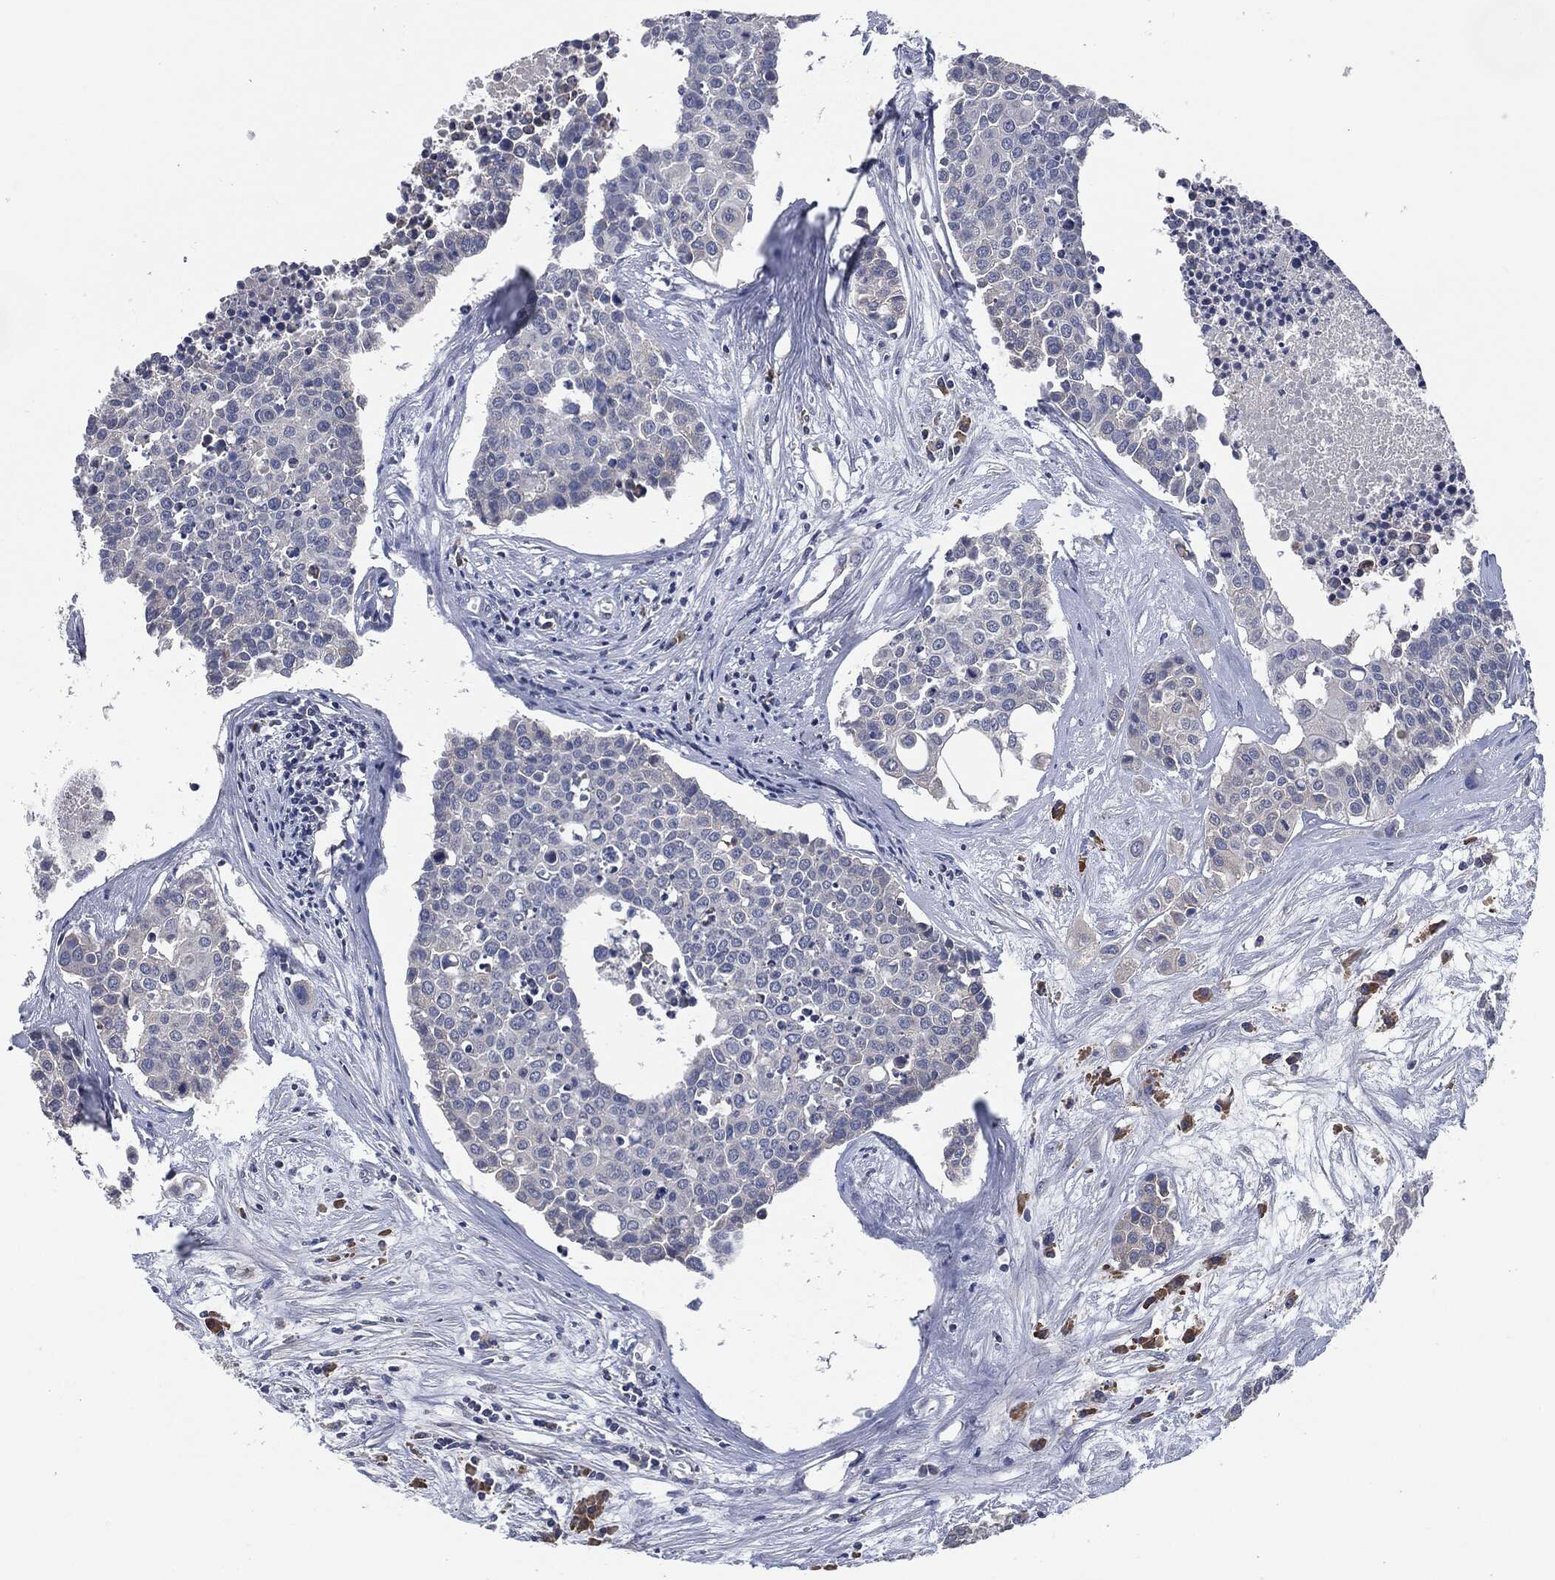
{"staining": {"intensity": "negative", "quantity": "none", "location": "none"}, "tissue": "carcinoid", "cell_type": "Tumor cells", "image_type": "cancer", "snomed": [{"axis": "morphology", "description": "Carcinoid, malignant, NOS"}, {"axis": "topography", "description": "Colon"}], "caption": "High magnification brightfield microscopy of malignant carcinoid stained with DAB (brown) and counterstained with hematoxylin (blue): tumor cells show no significant expression.", "gene": "IL2RG", "patient": {"sex": "male", "age": 81}}